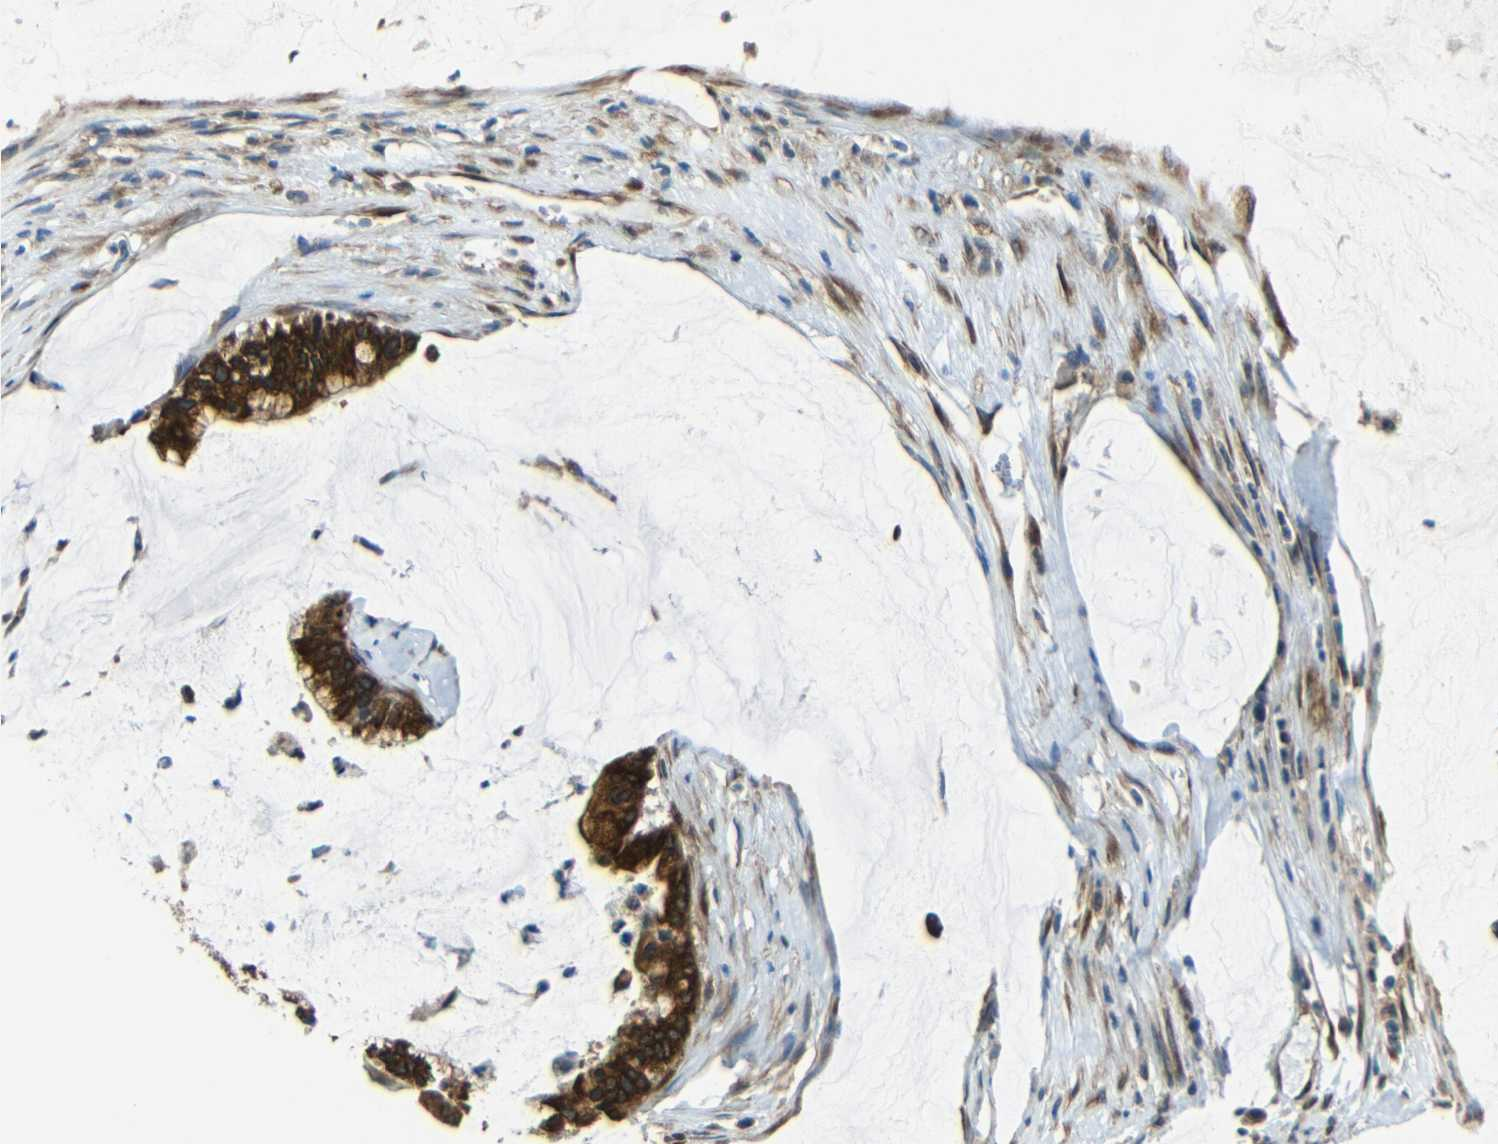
{"staining": {"intensity": "strong", "quantity": ">75%", "location": "cytoplasmic/membranous"}, "tissue": "pancreatic cancer", "cell_type": "Tumor cells", "image_type": "cancer", "snomed": [{"axis": "morphology", "description": "Adenocarcinoma, NOS"}, {"axis": "topography", "description": "Pancreas"}], "caption": "The immunohistochemical stain highlights strong cytoplasmic/membranous expression in tumor cells of pancreatic cancer (adenocarcinoma) tissue.", "gene": "VAPB", "patient": {"sex": "male", "age": 41}}